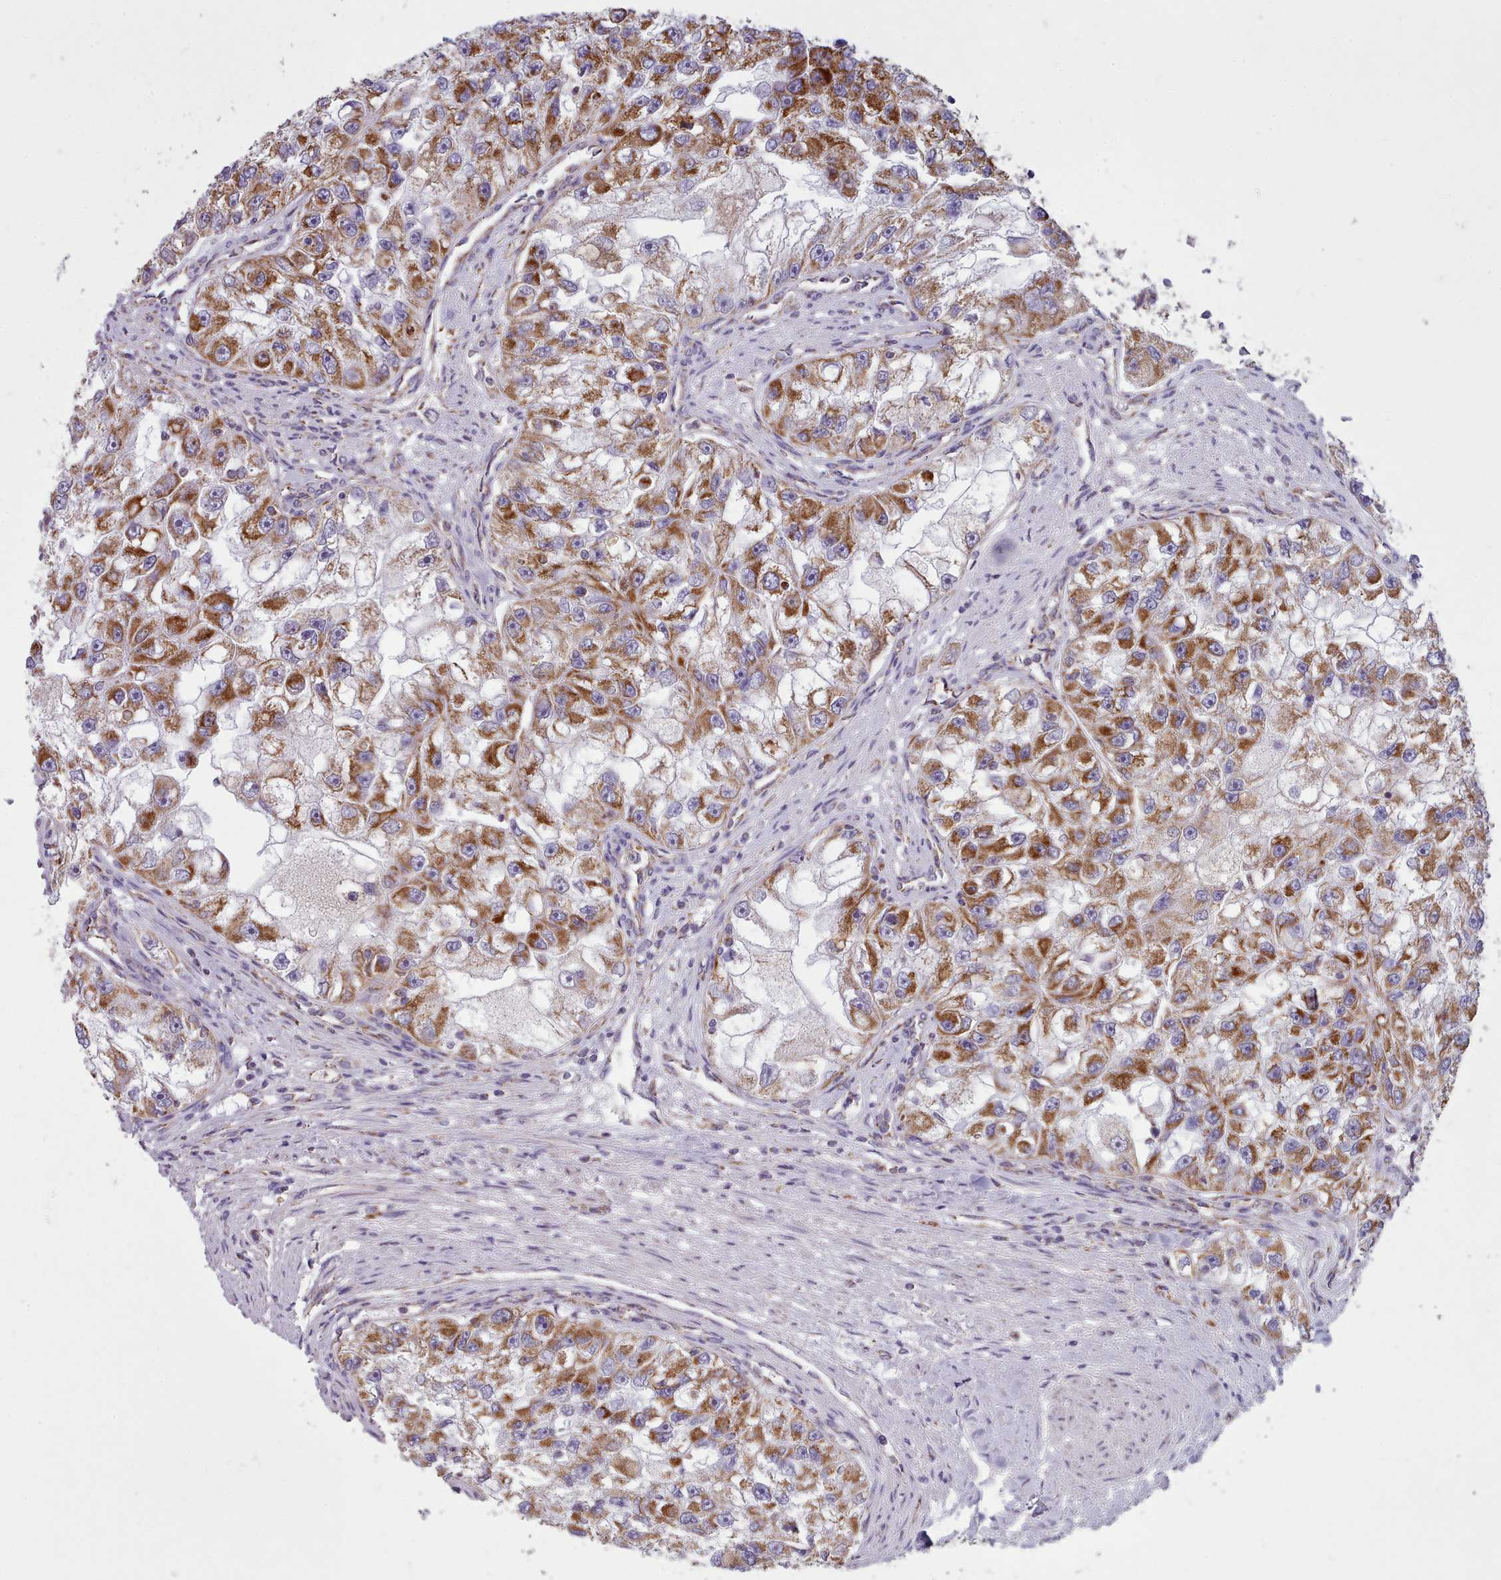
{"staining": {"intensity": "strong", "quantity": ">75%", "location": "cytoplasmic/membranous"}, "tissue": "renal cancer", "cell_type": "Tumor cells", "image_type": "cancer", "snomed": [{"axis": "morphology", "description": "Adenocarcinoma, NOS"}, {"axis": "topography", "description": "Kidney"}], "caption": "An immunohistochemistry (IHC) image of tumor tissue is shown. Protein staining in brown shows strong cytoplasmic/membranous positivity in renal cancer within tumor cells. (Brightfield microscopy of DAB IHC at high magnification).", "gene": "SRP54", "patient": {"sex": "male", "age": 63}}